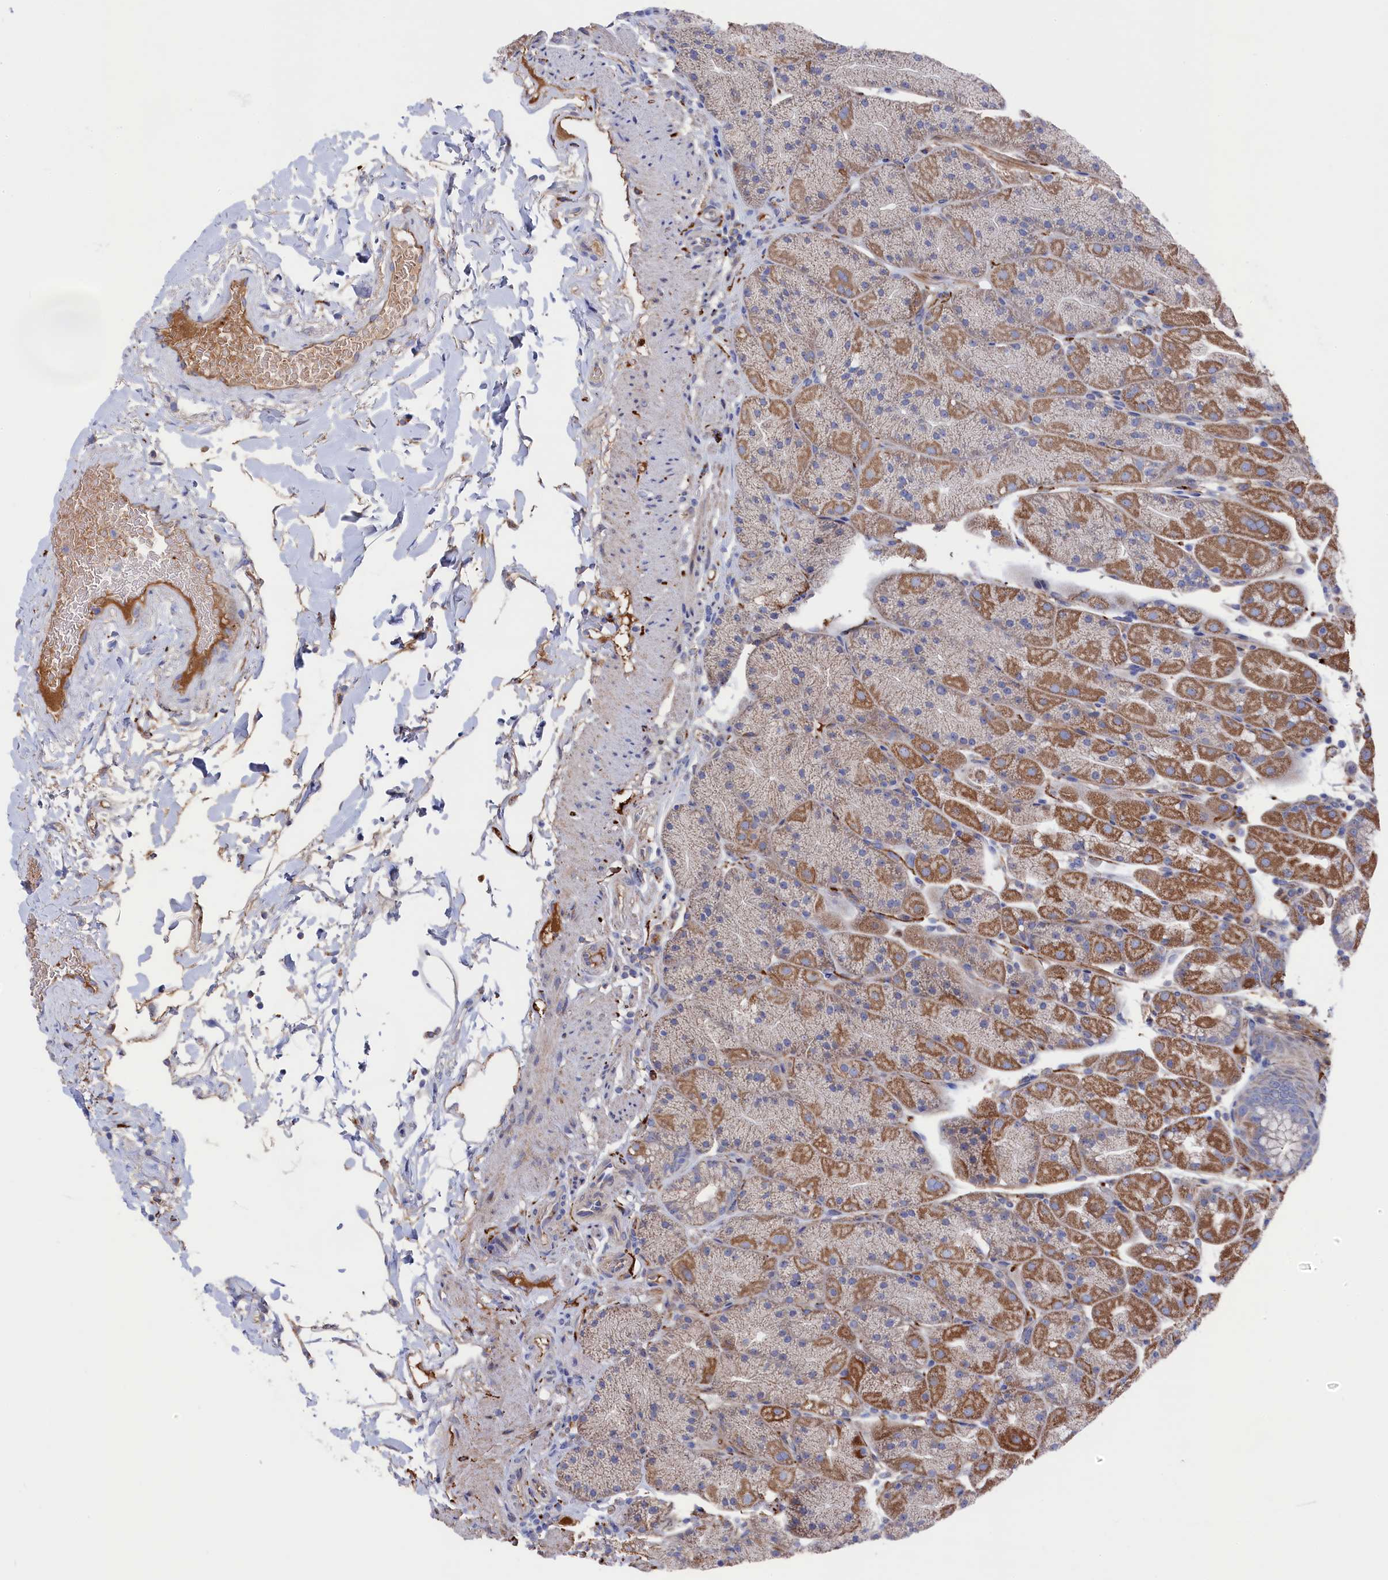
{"staining": {"intensity": "moderate", "quantity": "25%-75%", "location": "cytoplasmic/membranous"}, "tissue": "stomach", "cell_type": "Glandular cells", "image_type": "normal", "snomed": [{"axis": "morphology", "description": "Normal tissue, NOS"}, {"axis": "topography", "description": "Stomach, upper"}, {"axis": "topography", "description": "Stomach, lower"}], "caption": "The image displays staining of benign stomach, revealing moderate cytoplasmic/membranous protein positivity (brown color) within glandular cells. Immunohistochemistry stains the protein of interest in brown and the nuclei are stained blue.", "gene": "C12orf73", "patient": {"sex": "male", "age": 67}}